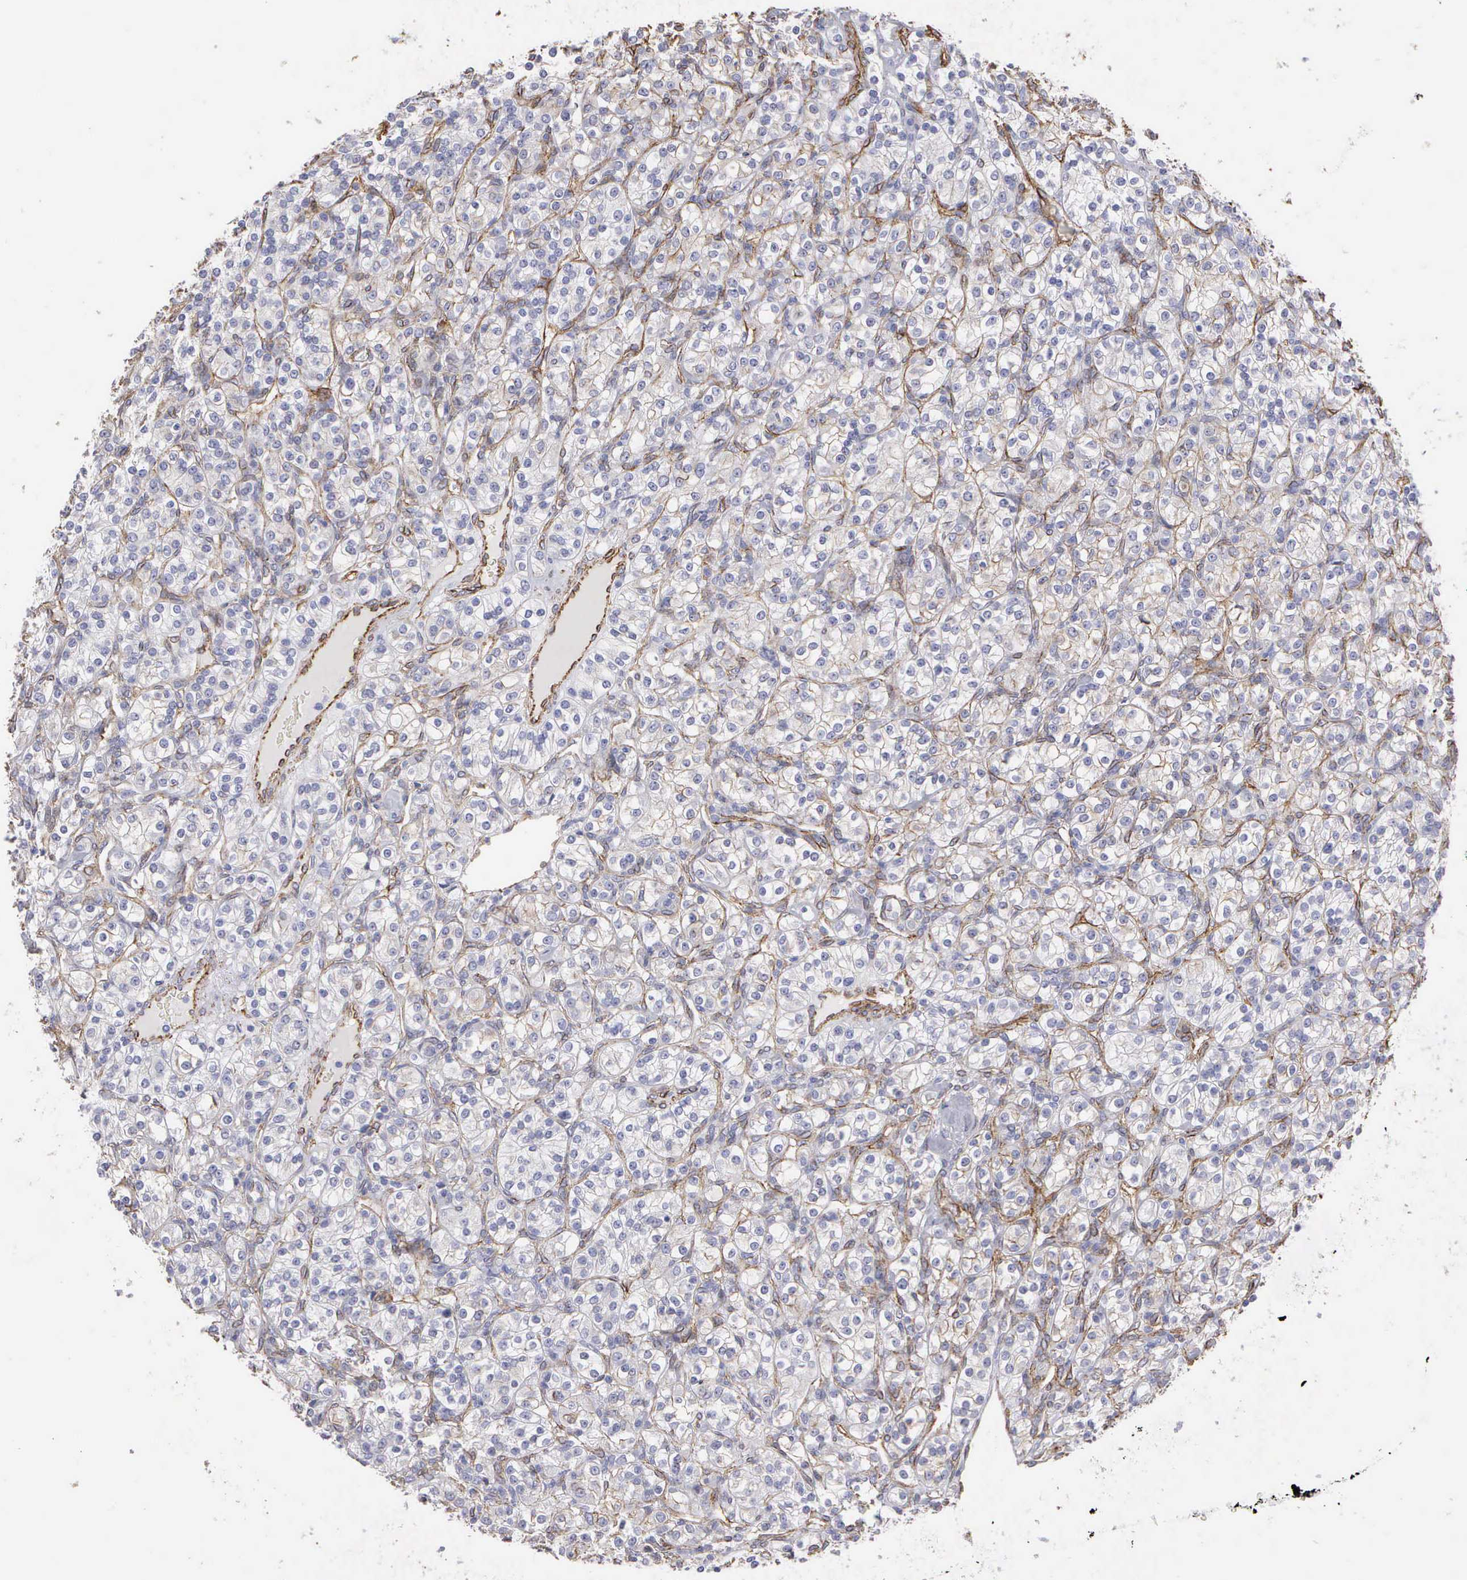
{"staining": {"intensity": "negative", "quantity": "none", "location": "none"}, "tissue": "renal cancer", "cell_type": "Tumor cells", "image_type": "cancer", "snomed": [{"axis": "morphology", "description": "Adenocarcinoma, NOS"}, {"axis": "topography", "description": "Kidney"}], "caption": "Immunohistochemistry of renal cancer displays no staining in tumor cells.", "gene": "MAGEB10", "patient": {"sex": "male", "age": 77}}